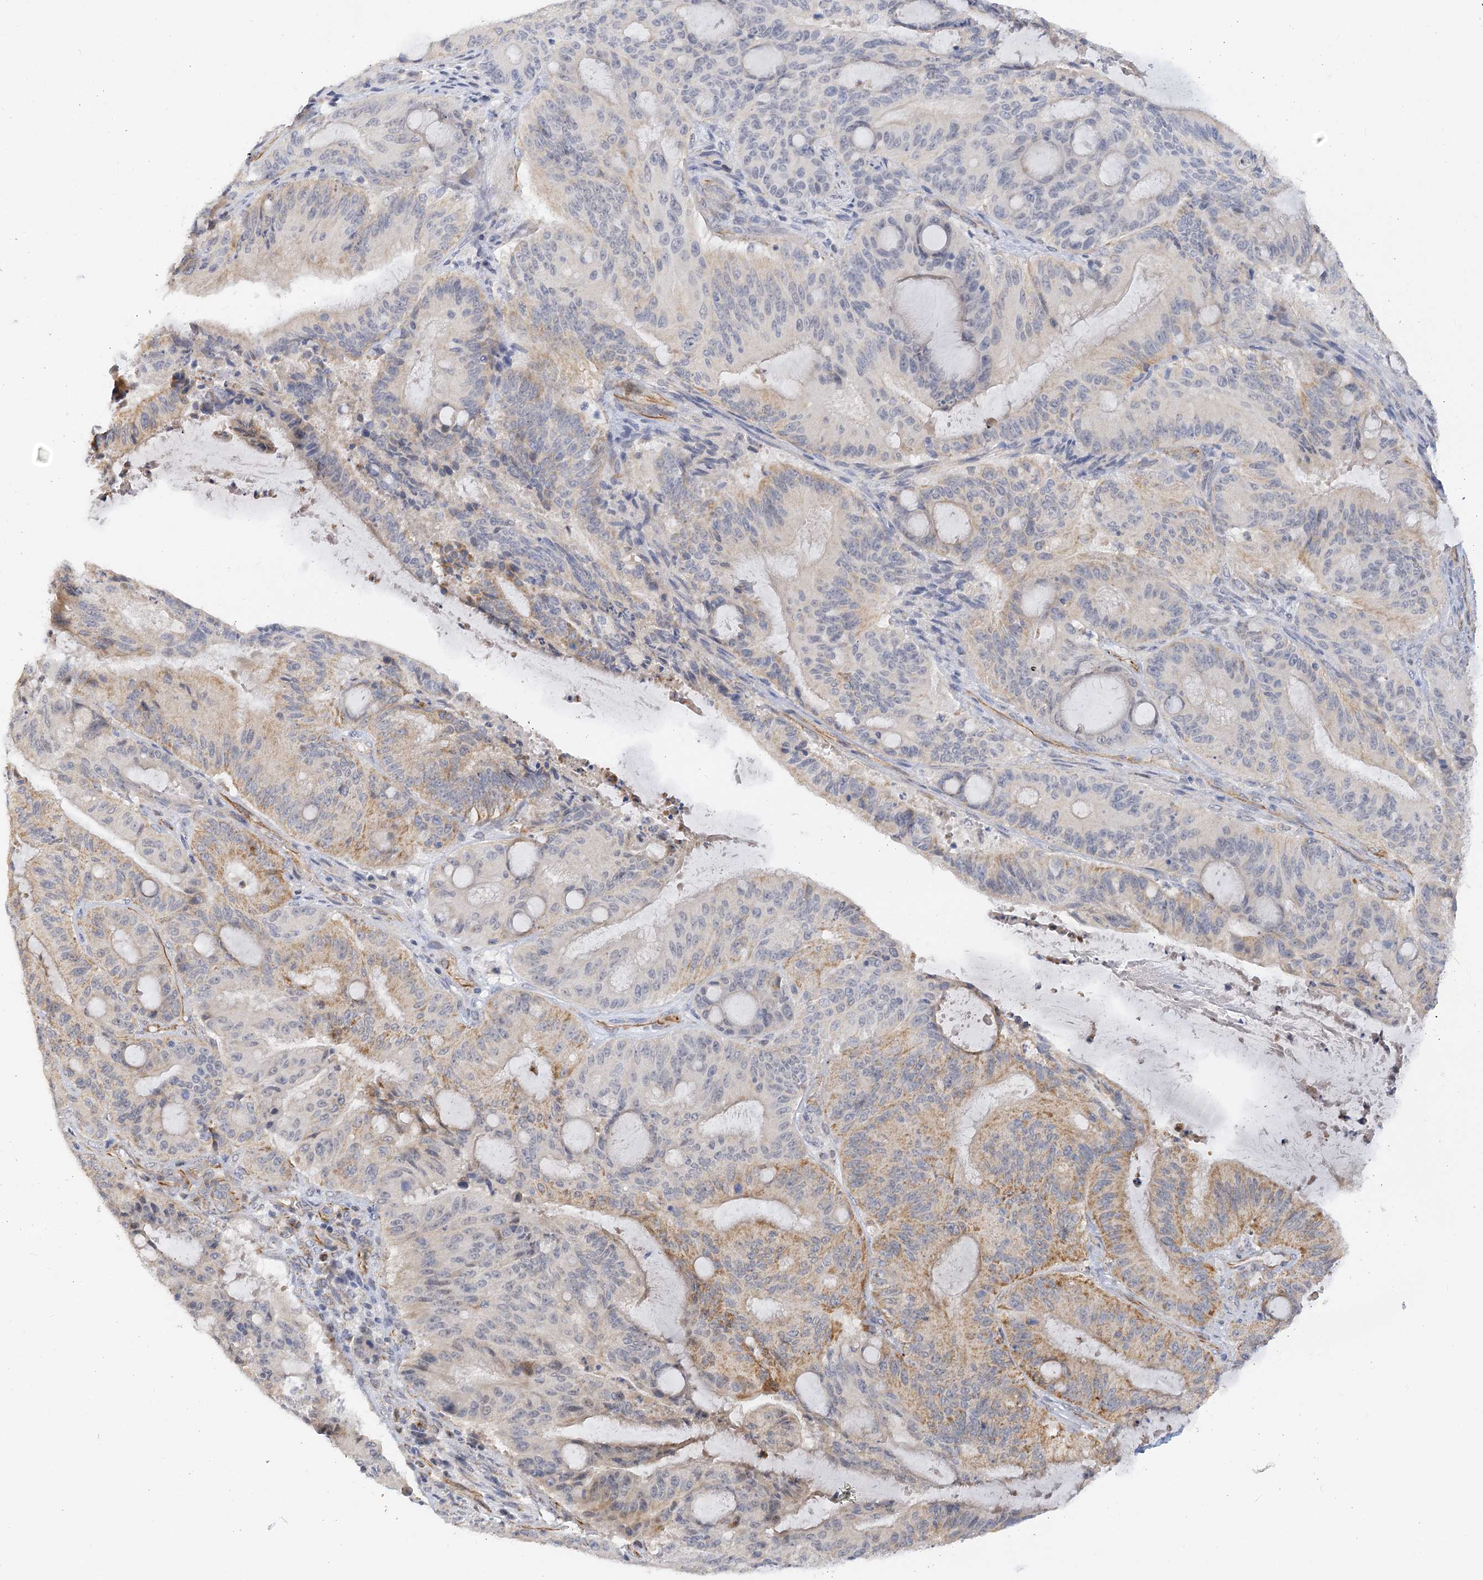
{"staining": {"intensity": "moderate", "quantity": "<25%", "location": "cytoplasmic/membranous"}, "tissue": "liver cancer", "cell_type": "Tumor cells", "image_type": "cancer", "snomed": [{"axis": "morphology", "description": "Normal tissue, NOS"}, {"axis": "morphology", "description": "Cholangiocarcinoma"}, {"axis": "topography", "description": "Liver"}, {"axis": "topography", "description": "Peripheral nerve tissue"}], "caption": "Tumor cells exhibit low levels of moderate cytoplasmic/membranous positivity in approximately <25% of cells in human liver cholangiocarcinoma.", "gene": "NELL2", "patient": {"sex": "female", "age": 73}}